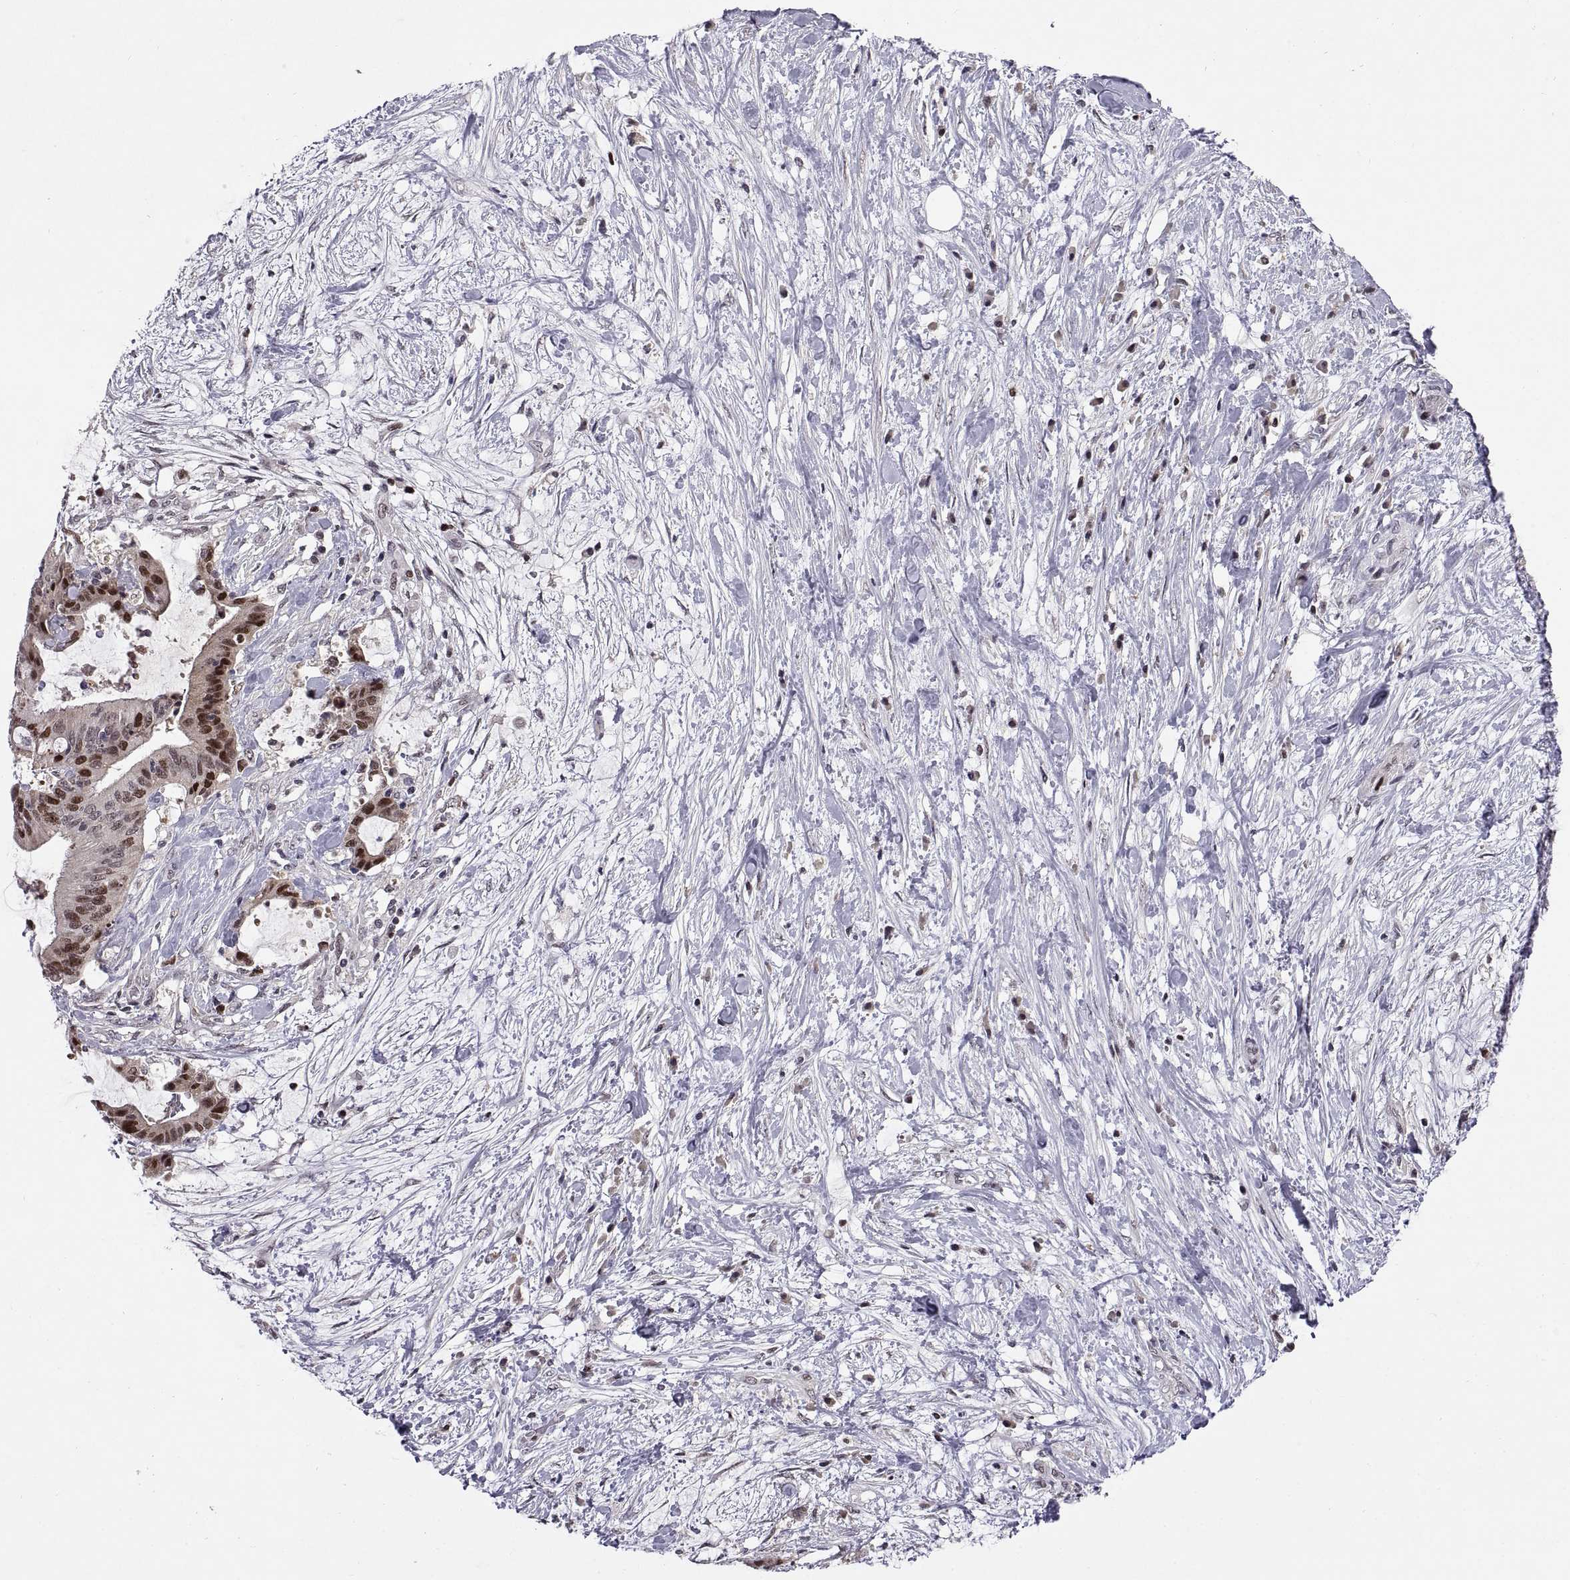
{"staining": {"intensity": "strong", "quantity": "<25%", "location": "nuclear"}, "tissue": "liver cancer", "cell_type": "Tumor cells", "image_type": "cancer", "snomed": [{"axis": "morphology", "description": "Cholangiocarcinoma"}, {"axis": "topography", "description": "Liver"}], "caption": "Liver cholangiocarcinoma stained for a protein (brown) reveals strong nuclear positive expression in about <25% of tumor cells.", "gene": "CHFR", "patient": {"sex": "female", "age": 73}}